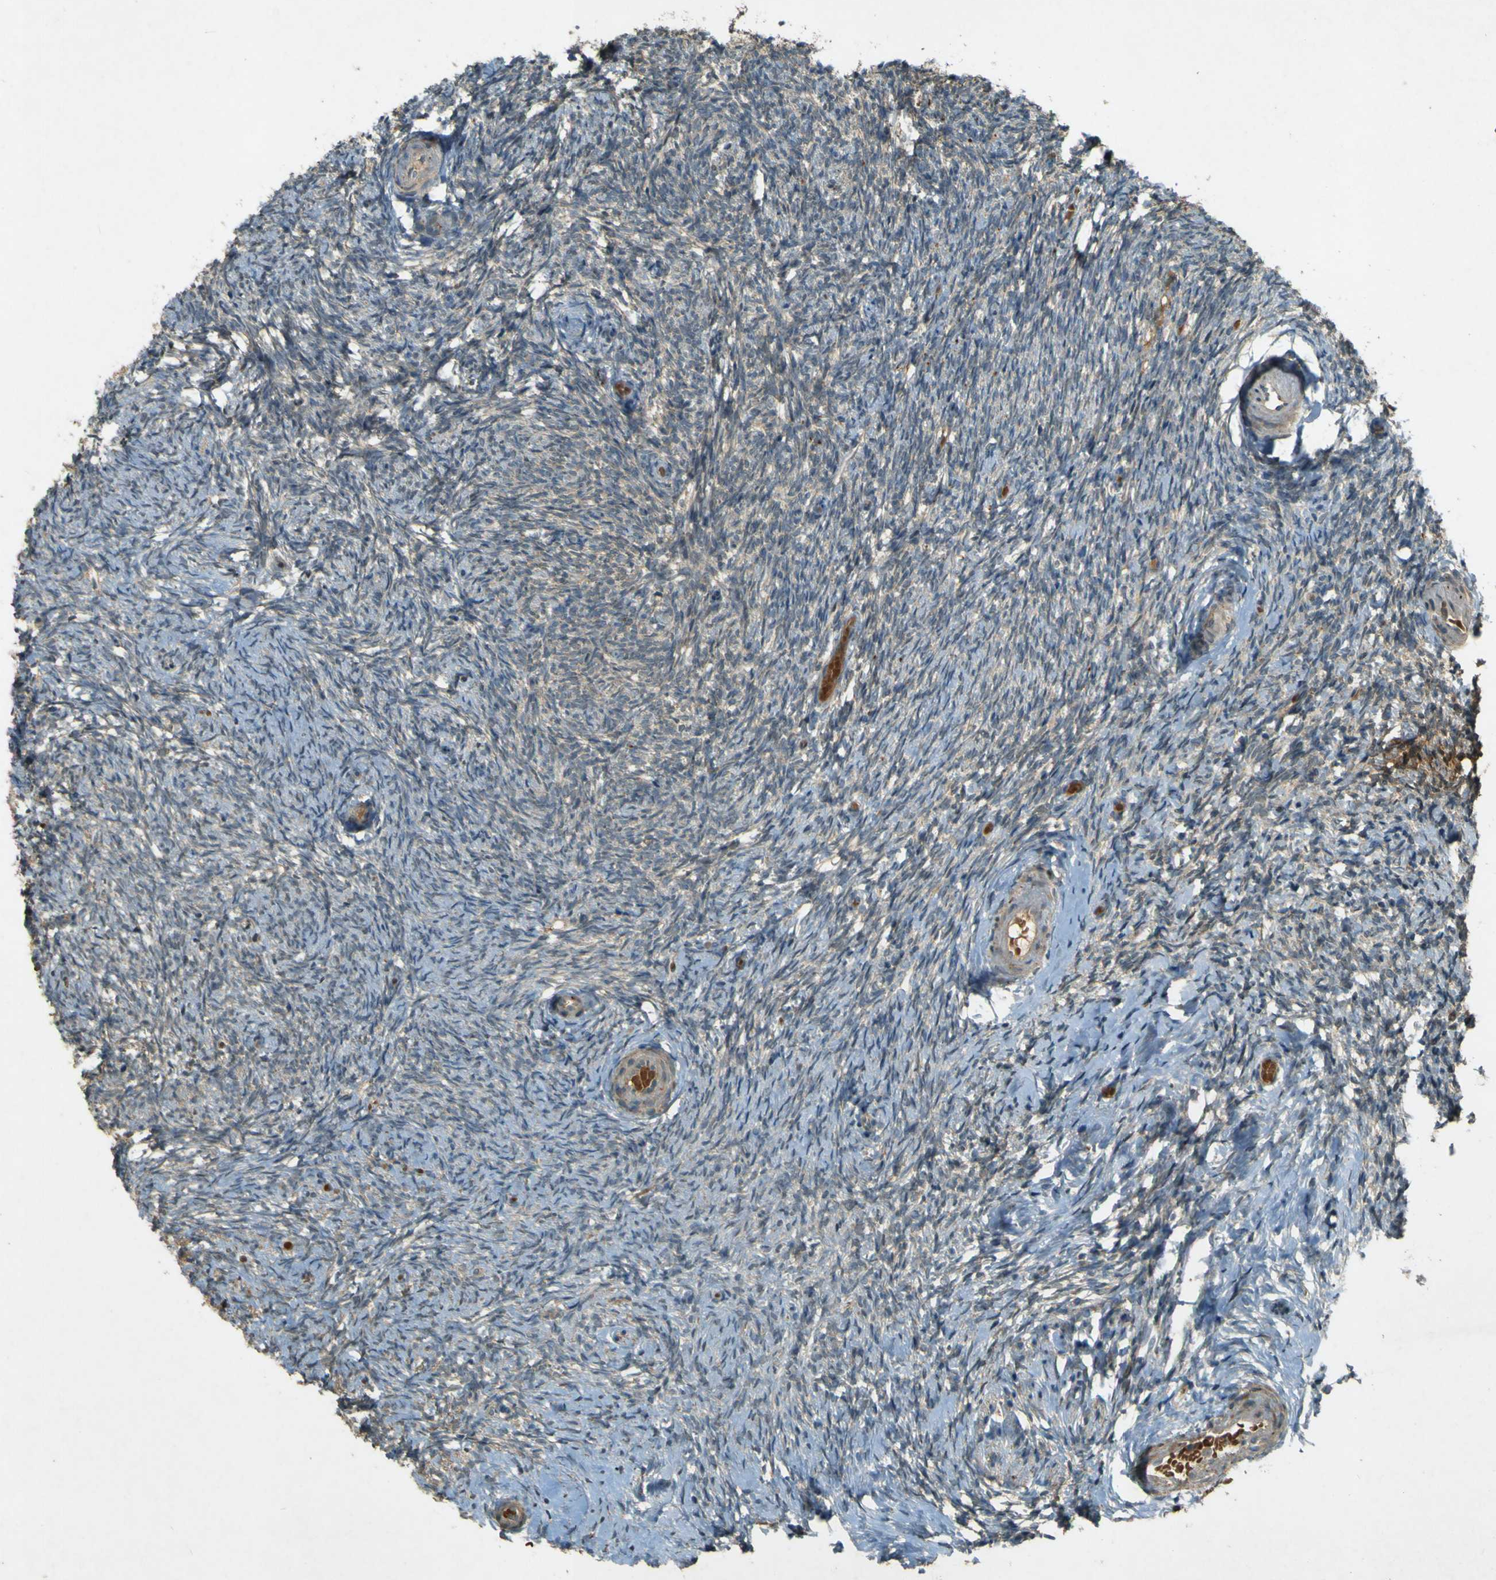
{"staining": {"intensity": "negative", "quantity": "none", "location": "none"}, "tissue": "ovary", "cell_type": "Ovarian stroma cells", "image_type": "normal", "snomed": [{"axis": "morphology", "description": "Normal tissue, NOS"}, {"axis": "topography", "description": "Ovary"}], "caption": "A photomicrograph of ovary stained for a protein exhibits no brown staining in ovarian stroma cells. Nuclei are stained in blue.", "gene": "MPDZ", "patient": {"sex": "female", "age": 60}}